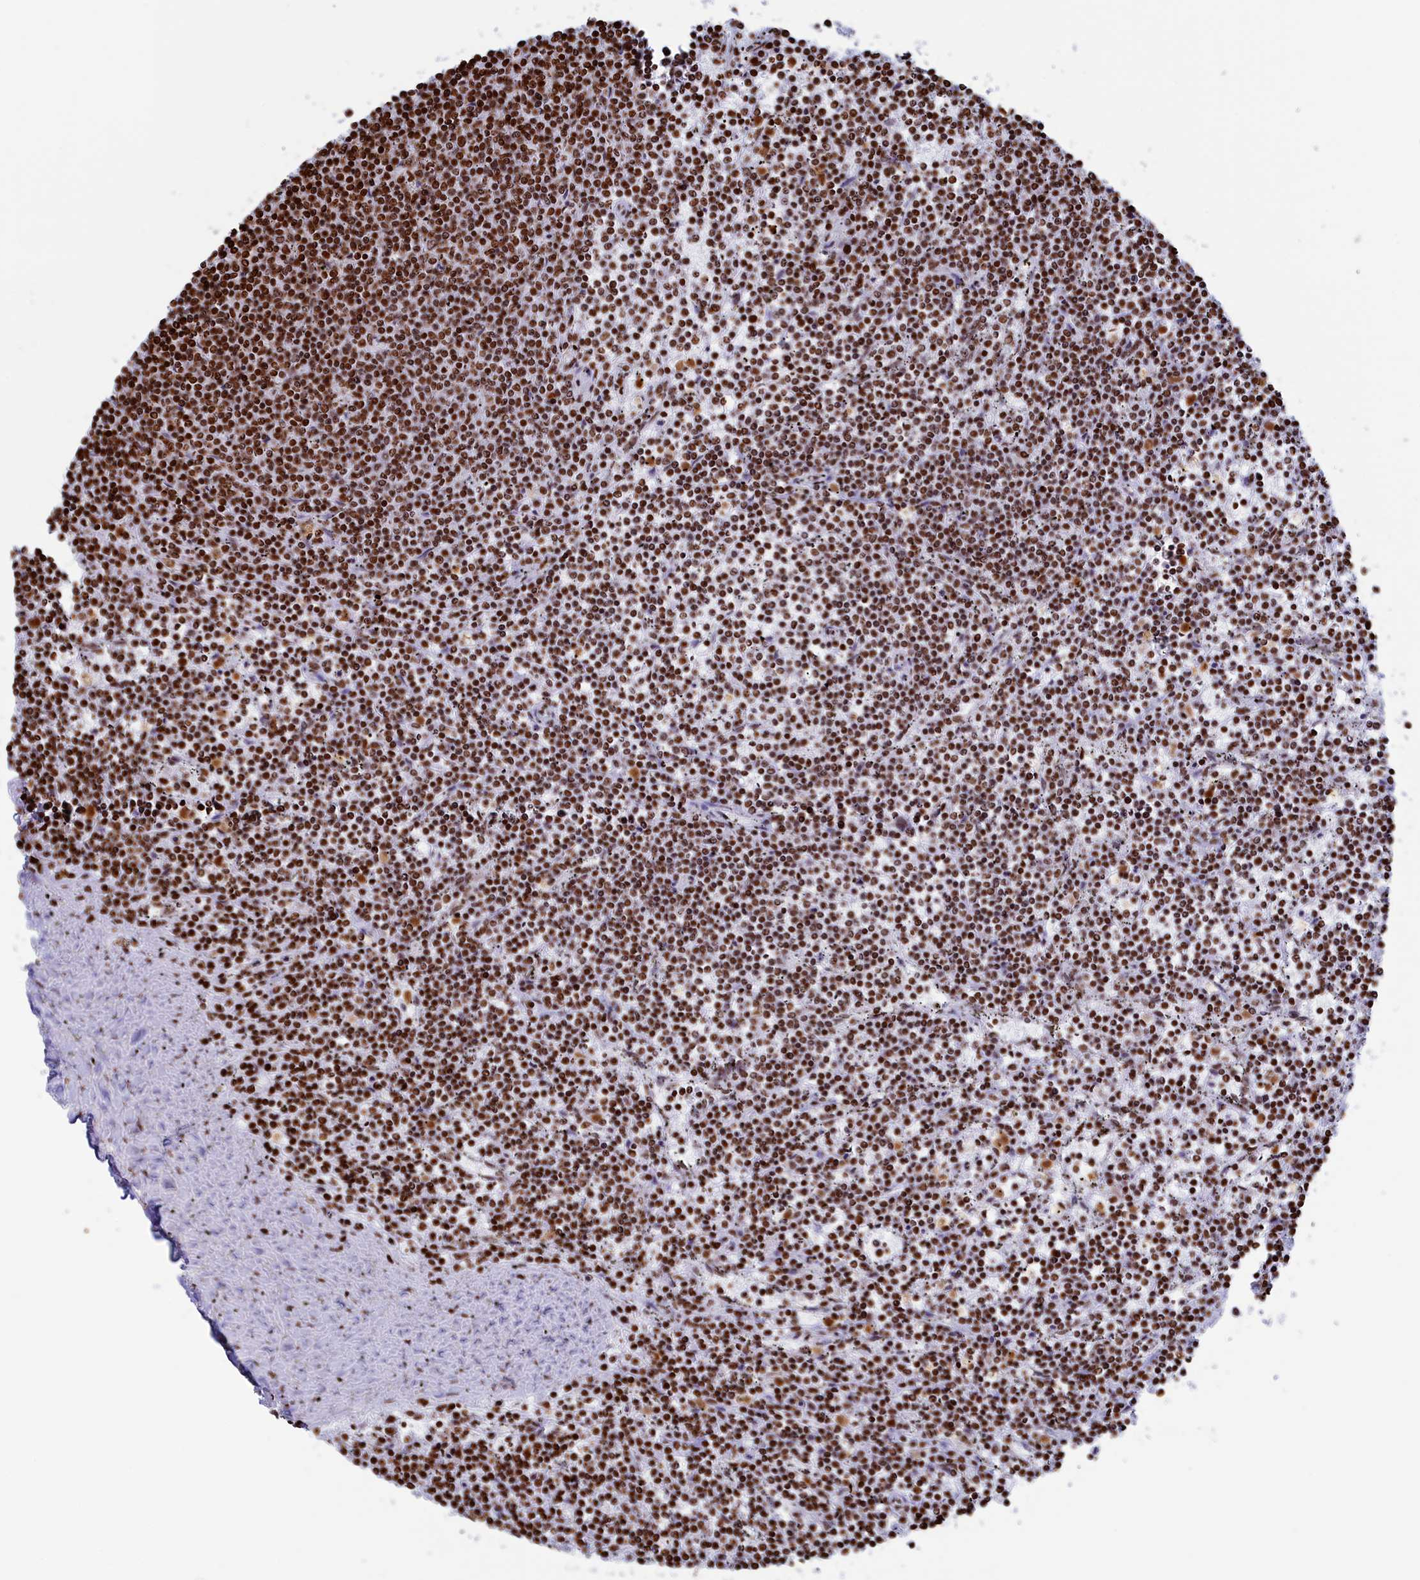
{"staining": {"intensity": "moderate", "quantity": ">75%", "location": "nuclear"}, "tissue": "lymphoma", "cell_type": "Tumor cells", "image_type": "cancer", "snomed": [{"axis": "morphology", "description": "Malignant lymphoma, non-Hodgkin's type, Low grade"}, {"axis": "topography", "description": "Spleen"}], "caption": "Moderate nuclear staining for a protein is appreciated in approximately >75% of tumor cells of malignant lymphoma, non-Hodgkin's type (low-grade) using immunohistochemistry.", "gene": "APOBEC3A", "patient": {"sex": "female", "age": 50}}